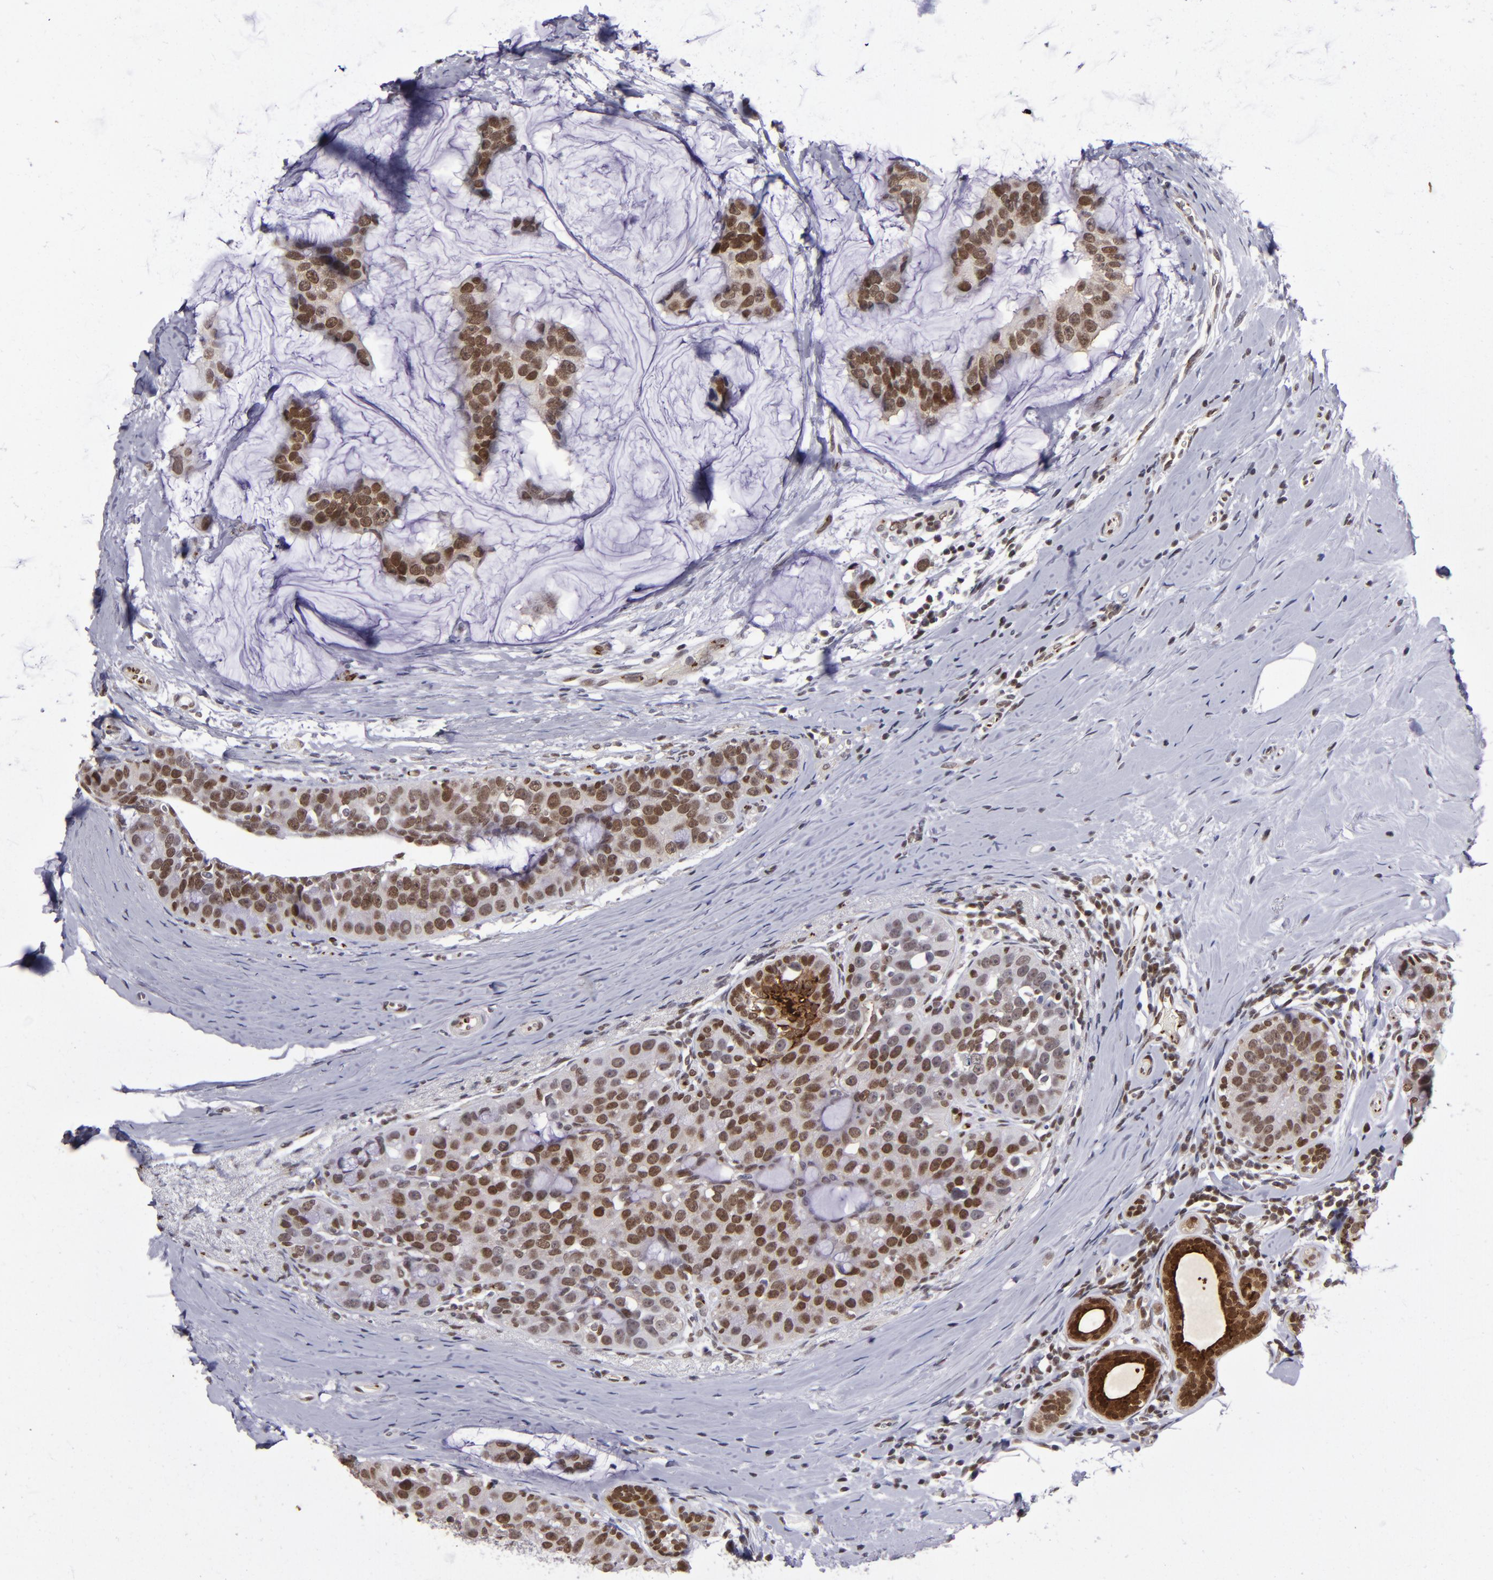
{"staining": {"intensity": "strong", "quantity": ">75%", "location": "cytoplasmic/membranous,nuclear"}, "tissue": "breast cancer", "cell_type": "Tumor cells", "image_type": "cancer", "snomed": [{"axis": "morphology", "description": "Normal tissue, NOS"}, {"axis": "morphology", "description": "Duct carcinoma"}, {"axis": "topography", "description": "Breast"}], "caption": "Brown immunohistochemical staining in human breast cancer (infiltrating ductal carcinoma) shows strong cytoplasmic/membranous and nuclear positivity in approximately >75% of tumor cells. Using DAB (brown) and hematoxylin (blue) stains, captured at high magnification using brightfield microscopy.", "gene": "MGMT", "patient": {"sex": "female", "age": 50}}